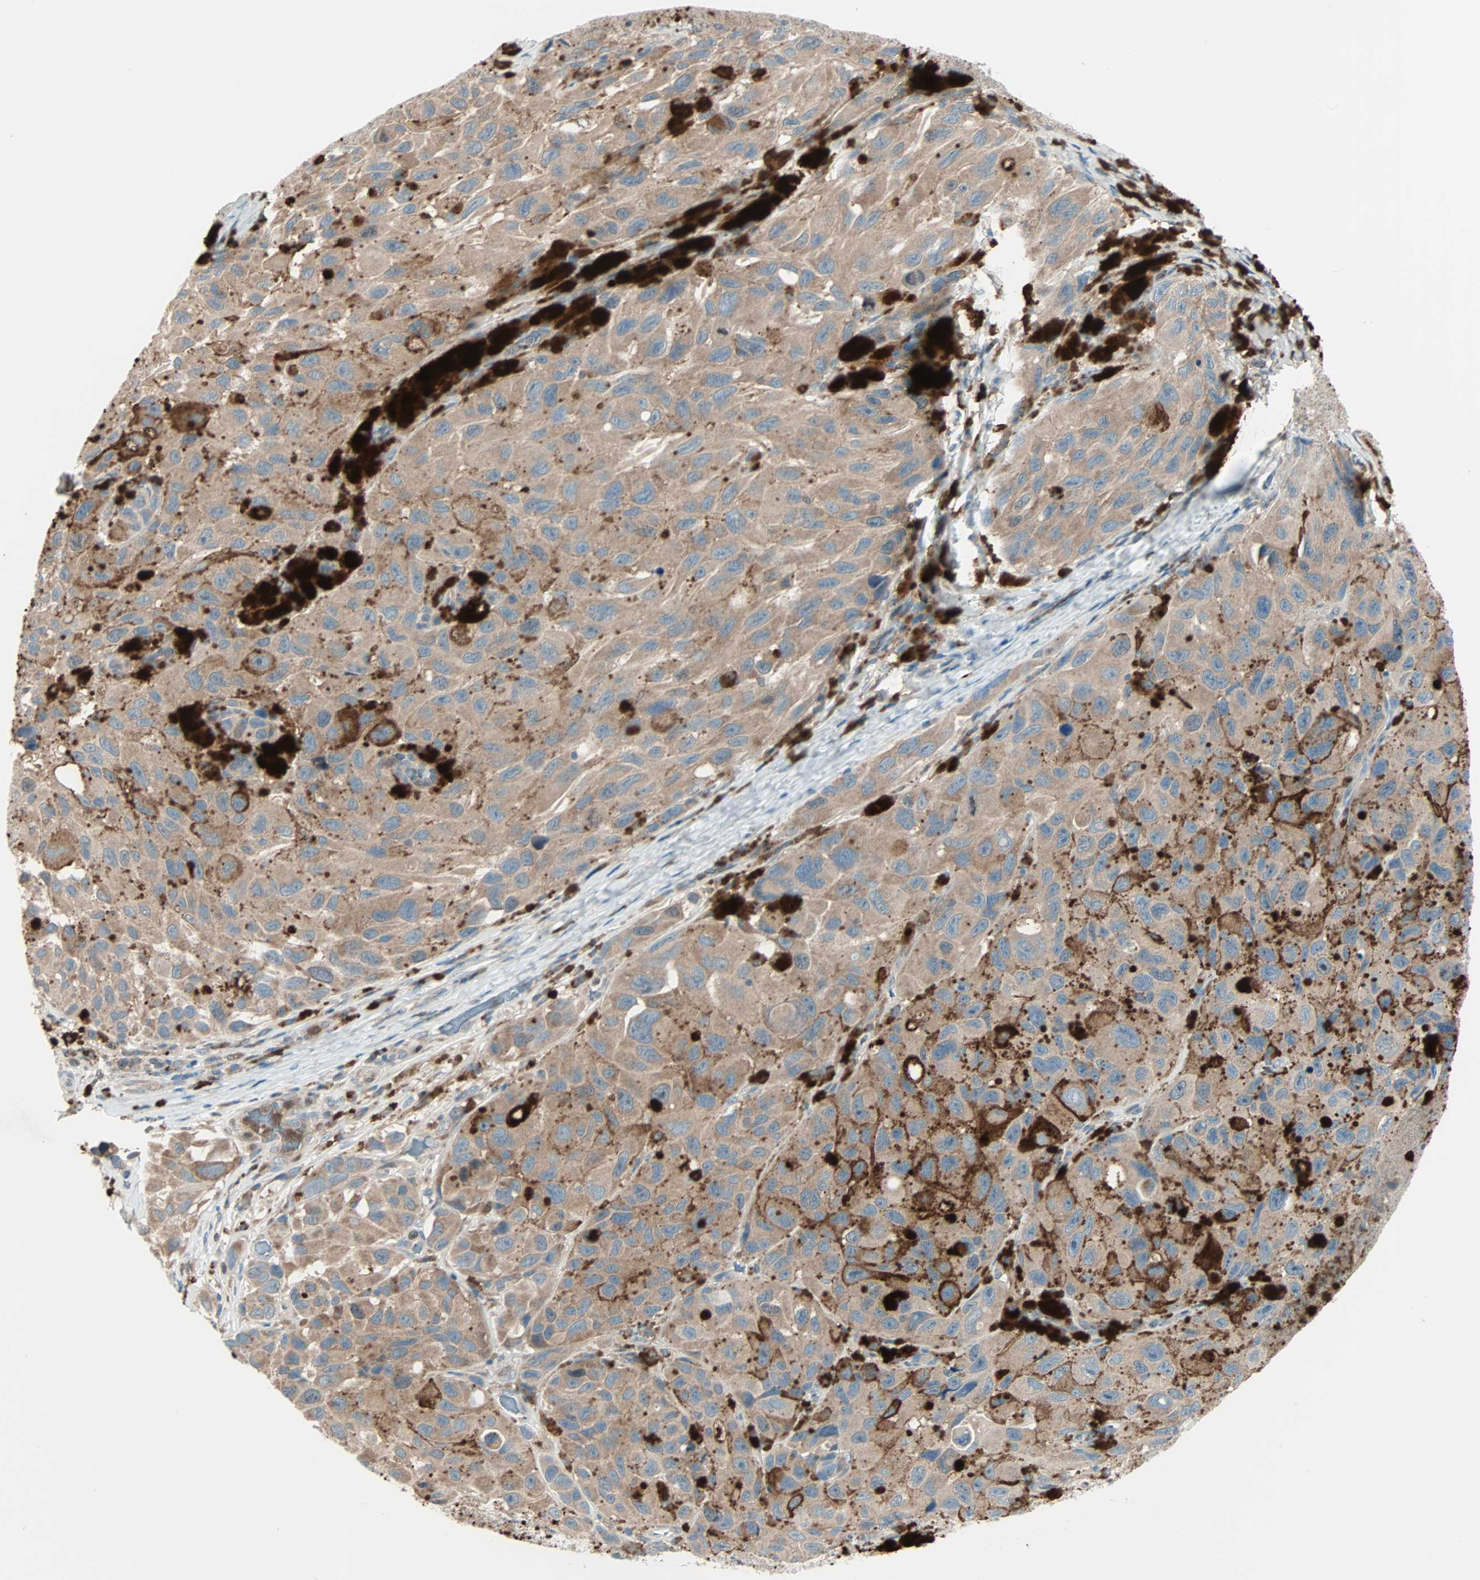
{"staining": {"intensity": "moderate", "quantity": ">75%", "location": "cytoplasmic/membranous"}, "tissue": "melanoma", "cell_type": "Tumor cells", "image_type": "cancer", "snomed": [{"axis": "morphology", "description": "Malignant melanoma, NOS"}, {"axis": "topography", "description": "Skin"}], "caption": "Immunohistochemical staining of melanoma shows medium levels of moderate cytoplasmic/membranous positivity in about >75% of tumor cells. The staining was performed using DAB to visualize the protein expression in brown, while the nuclei were stained in blue with hematoxylin (Magnification: 20x).", "gene": "SMIM8", "patient": {"sex": "female", "age": 73}}